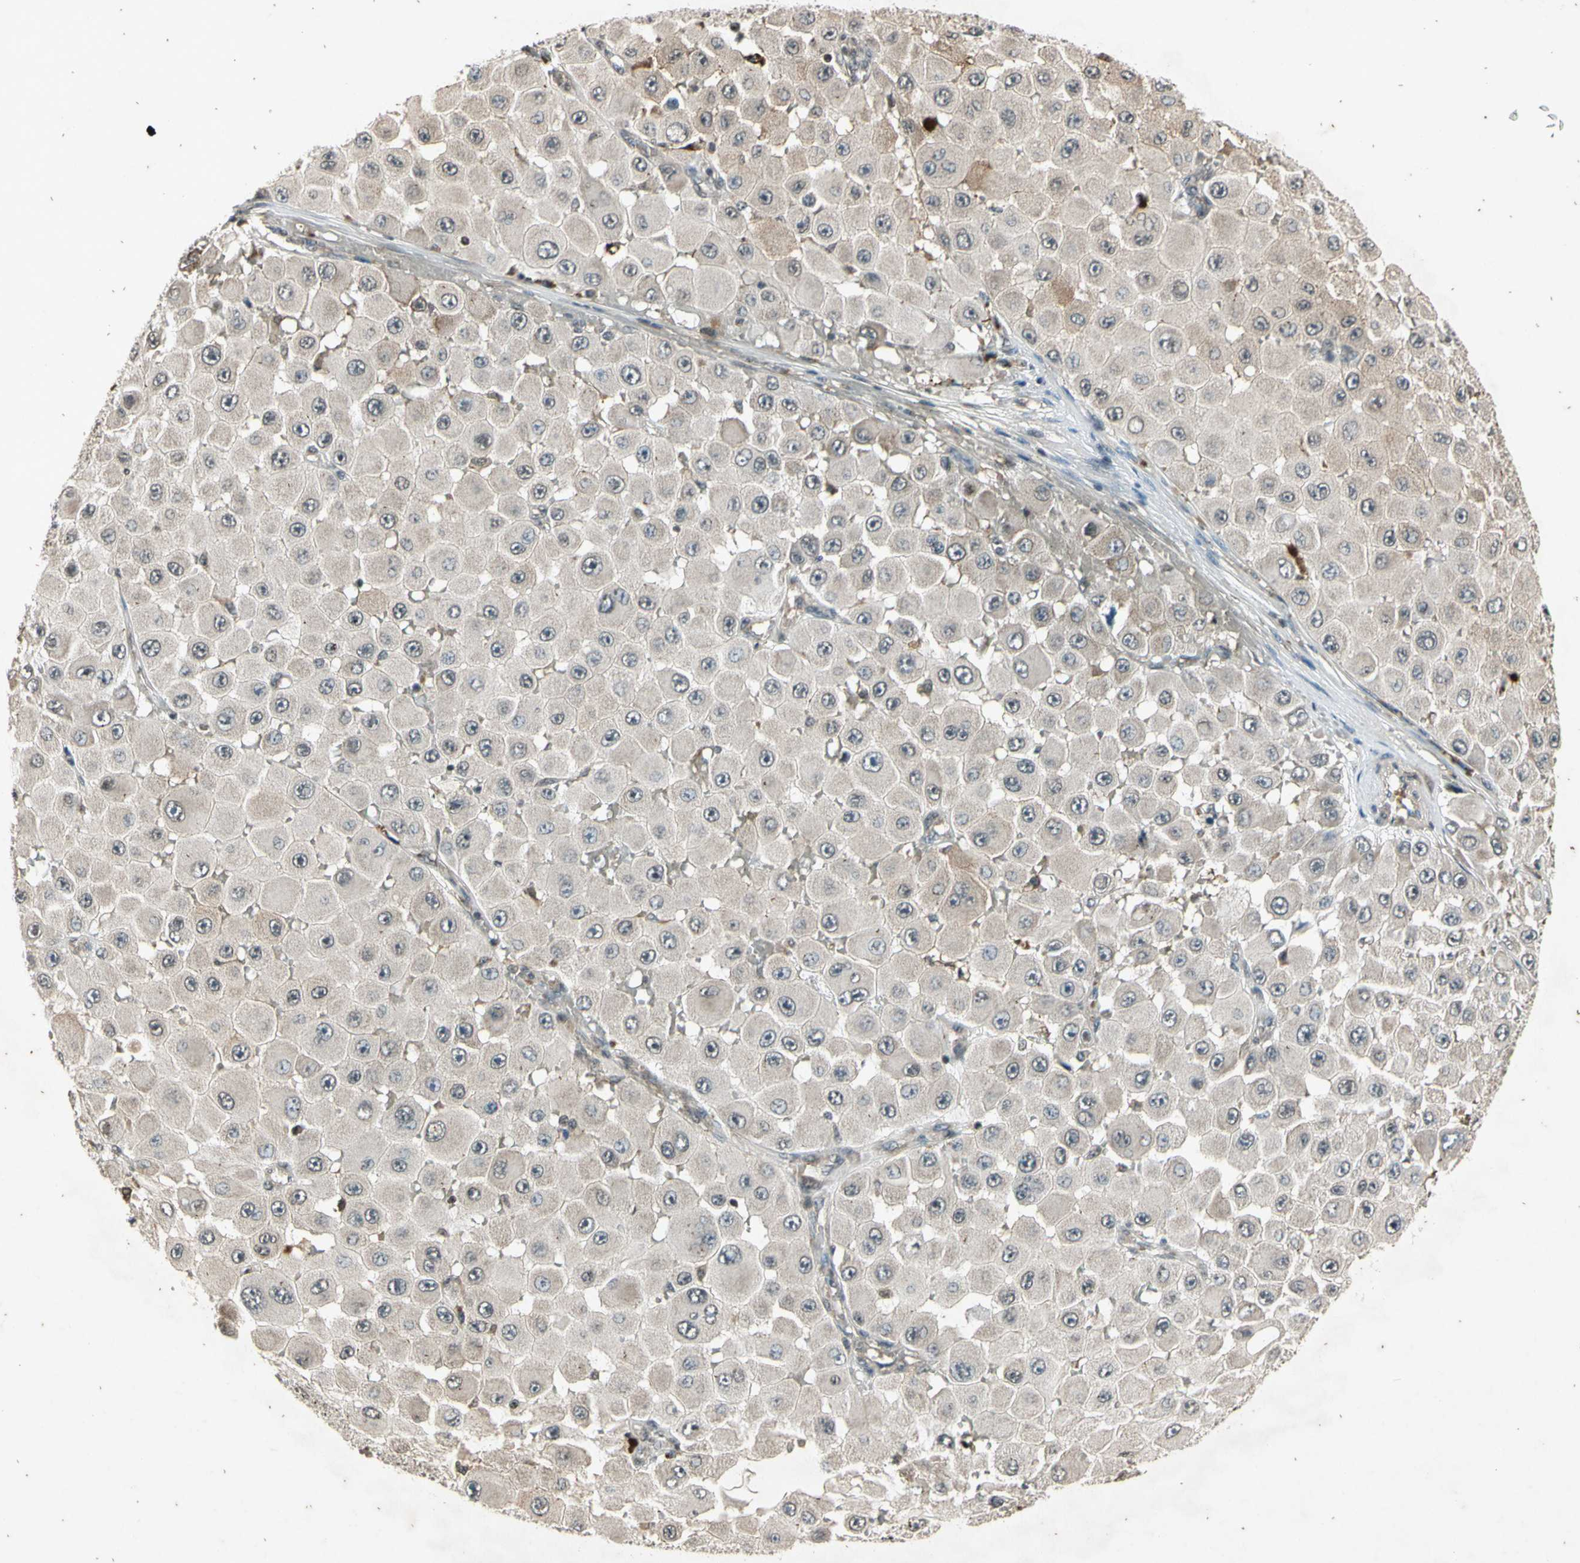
{"staining": {"intensity": "weak", "quantity": "<25%", "location": "cytoplasmic/membranous"}, "tissue": "melanoma", "cell_type": "Tumor cells", "image_type": "cancer", "snomed": [{"axis": "morphology", "description": "Malignant melanoma, NOS"}, {"axis": "topography", "description": "Skin"}], "caption": "Human malignant melanoma stained for a protein using IHC exhibits no positivity in tumor cells.", "gene": "EFNB2", "patient": {"sex": "female", "age": 81}}